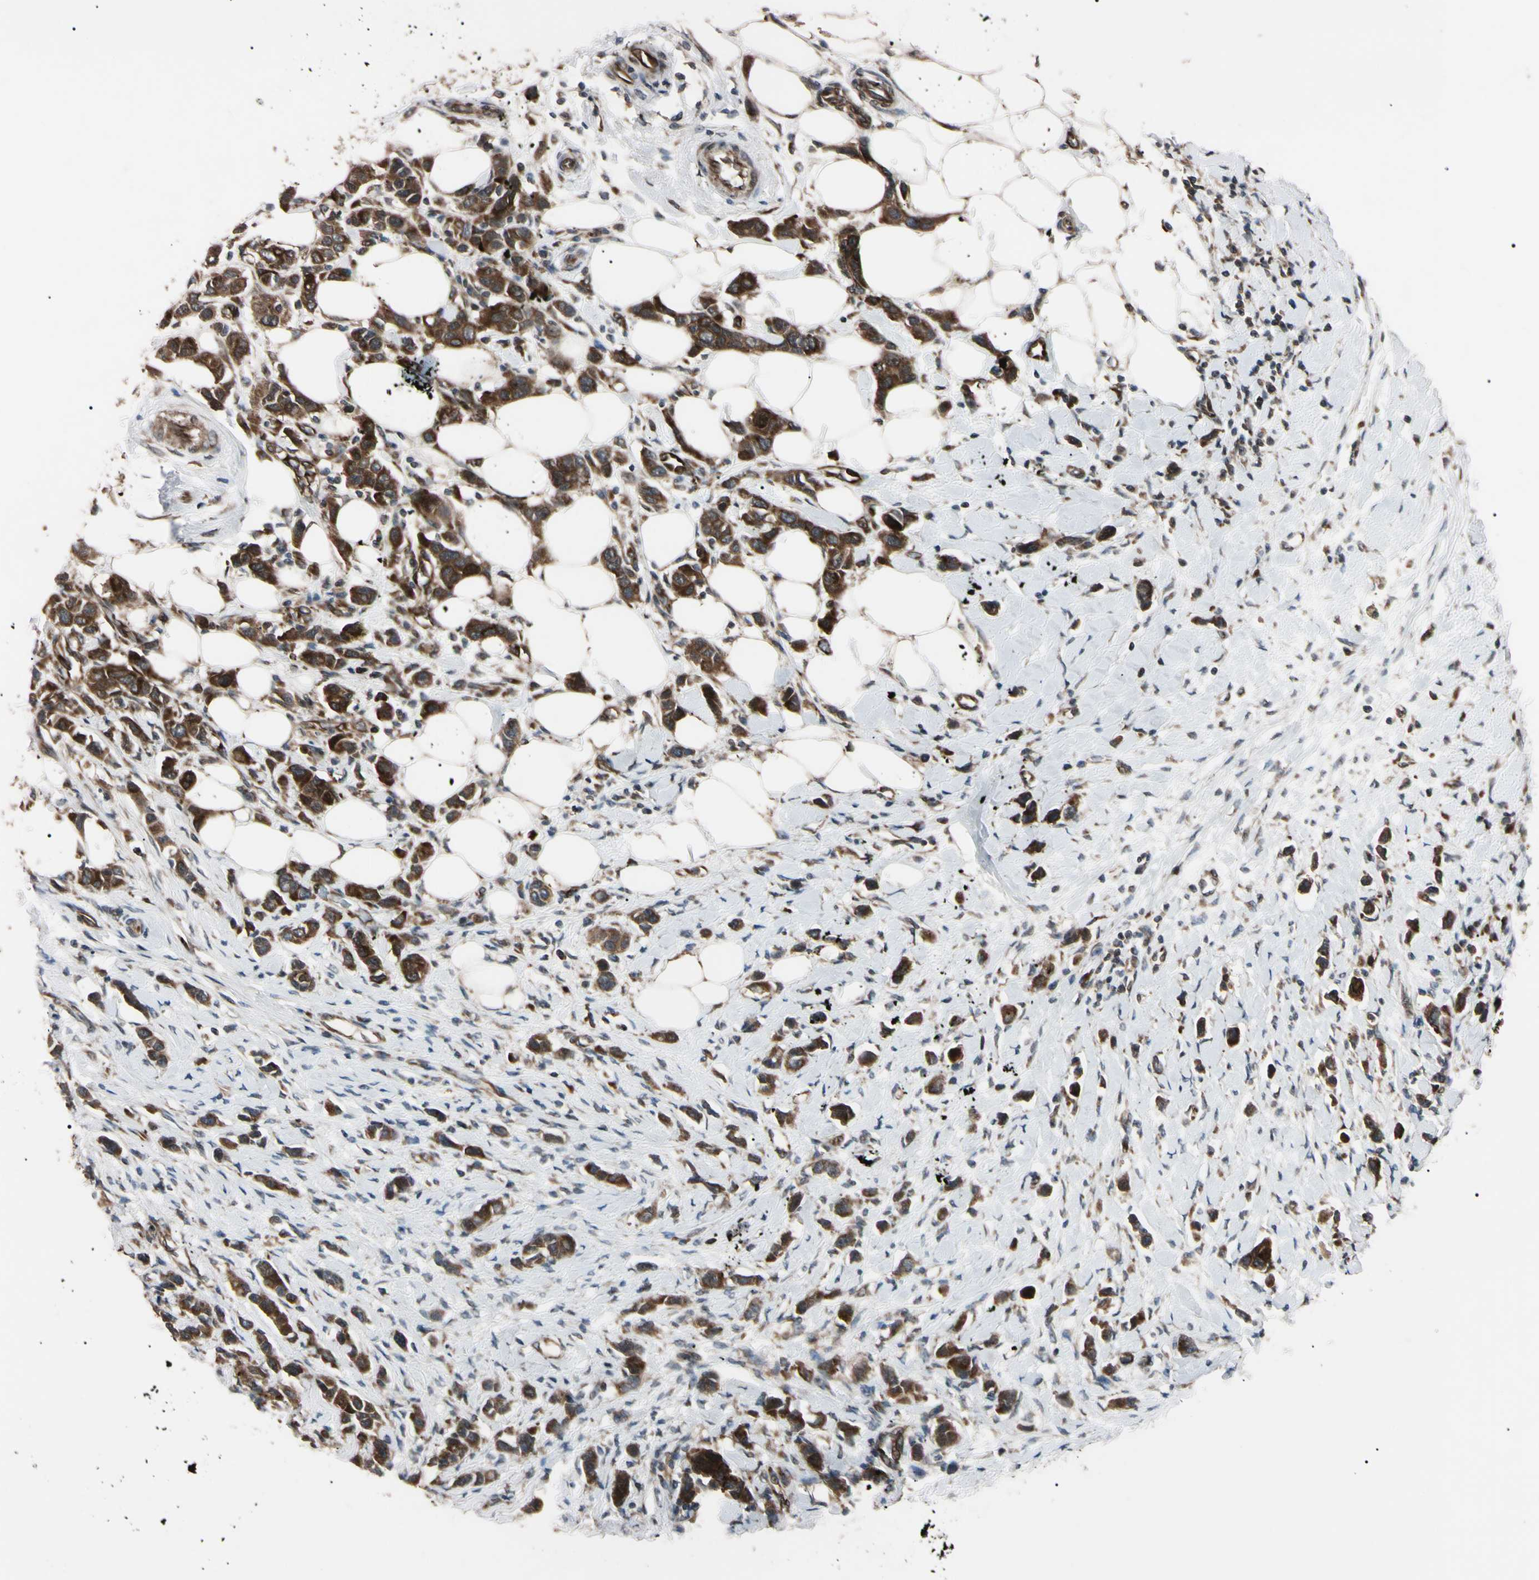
{"staining": {"intensity": "strong", "quantity": ">75%", "location": "cytoplasmic/membranous"}, "tissue": "breast cancer", "cell_type": "Tumor cells", "image_type": "cancer", "snomed": [{"axis": "morphology", "description": "Normal tissue, NOS"}, {"axis": "morphology", "description": "Duct carcinoma"}, {"axis": "topography", "description": "Breast"}], "caption": "A micrograph of human breast infiltrating ductal carcinoma stained for a protein exhibits strong cytoplasmic/membranous brown staining in tumor cells.", "gene": "GUCY1B1", "patient": {"sex": "female", "age": 50}}